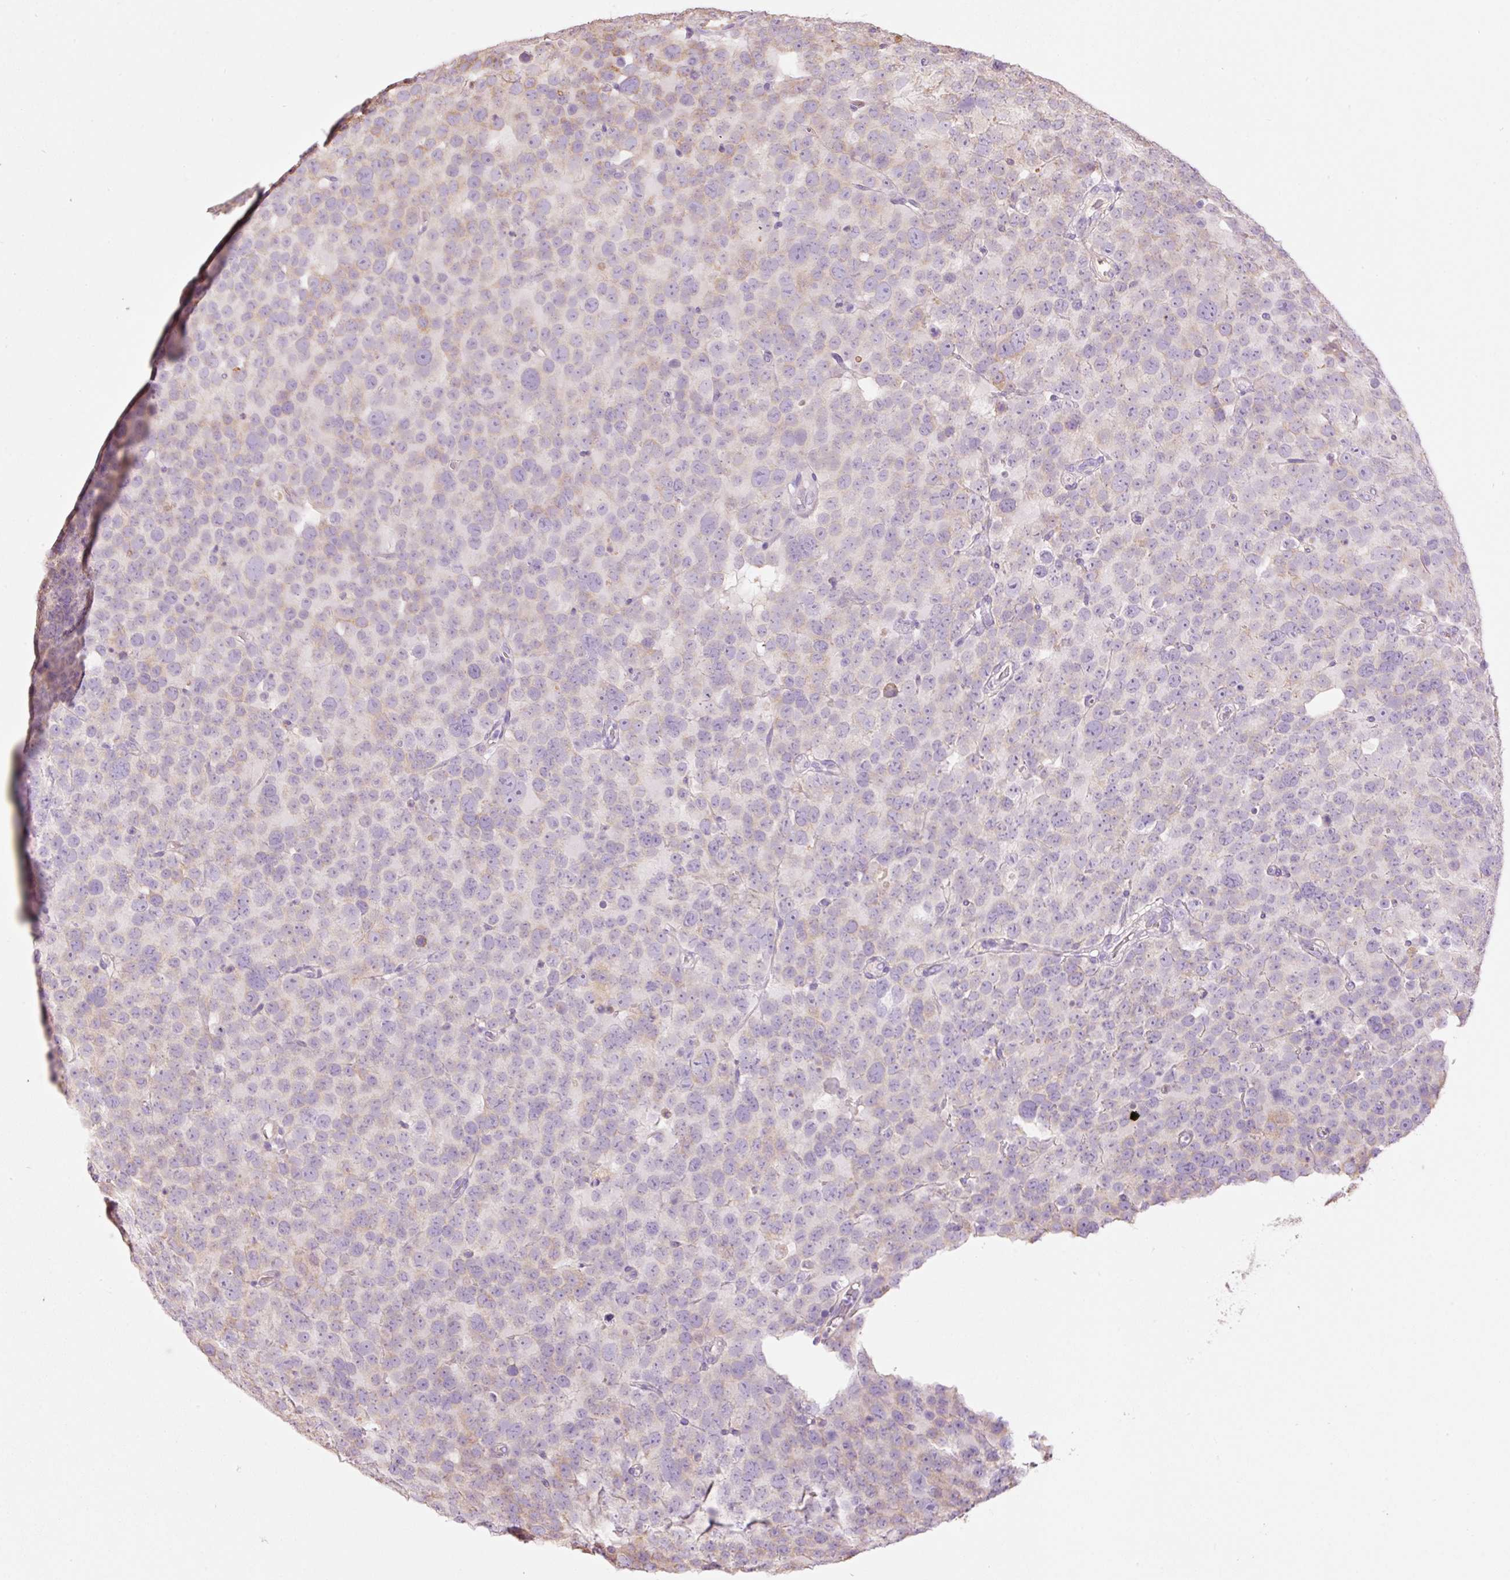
{"staining": {"intensity": "moderate", "quantity": "<25%", "location": "cytoplasmic/membranous"}, "tissue": "testis cancer", "cell_type": "Tumor cells", "image_type": "cancer", "snomed": [{"axis": "morphology", "description": "Seminoma, NOS"}, {"axis": "topography", "description": "Testis"}], "caption": "Moderate cytoplasmic/membranous positivity is present in about <25% of tumor cells in seminoma (testis).", "gene": "GCG", "patient": {"sex": "male", "age": 71}}